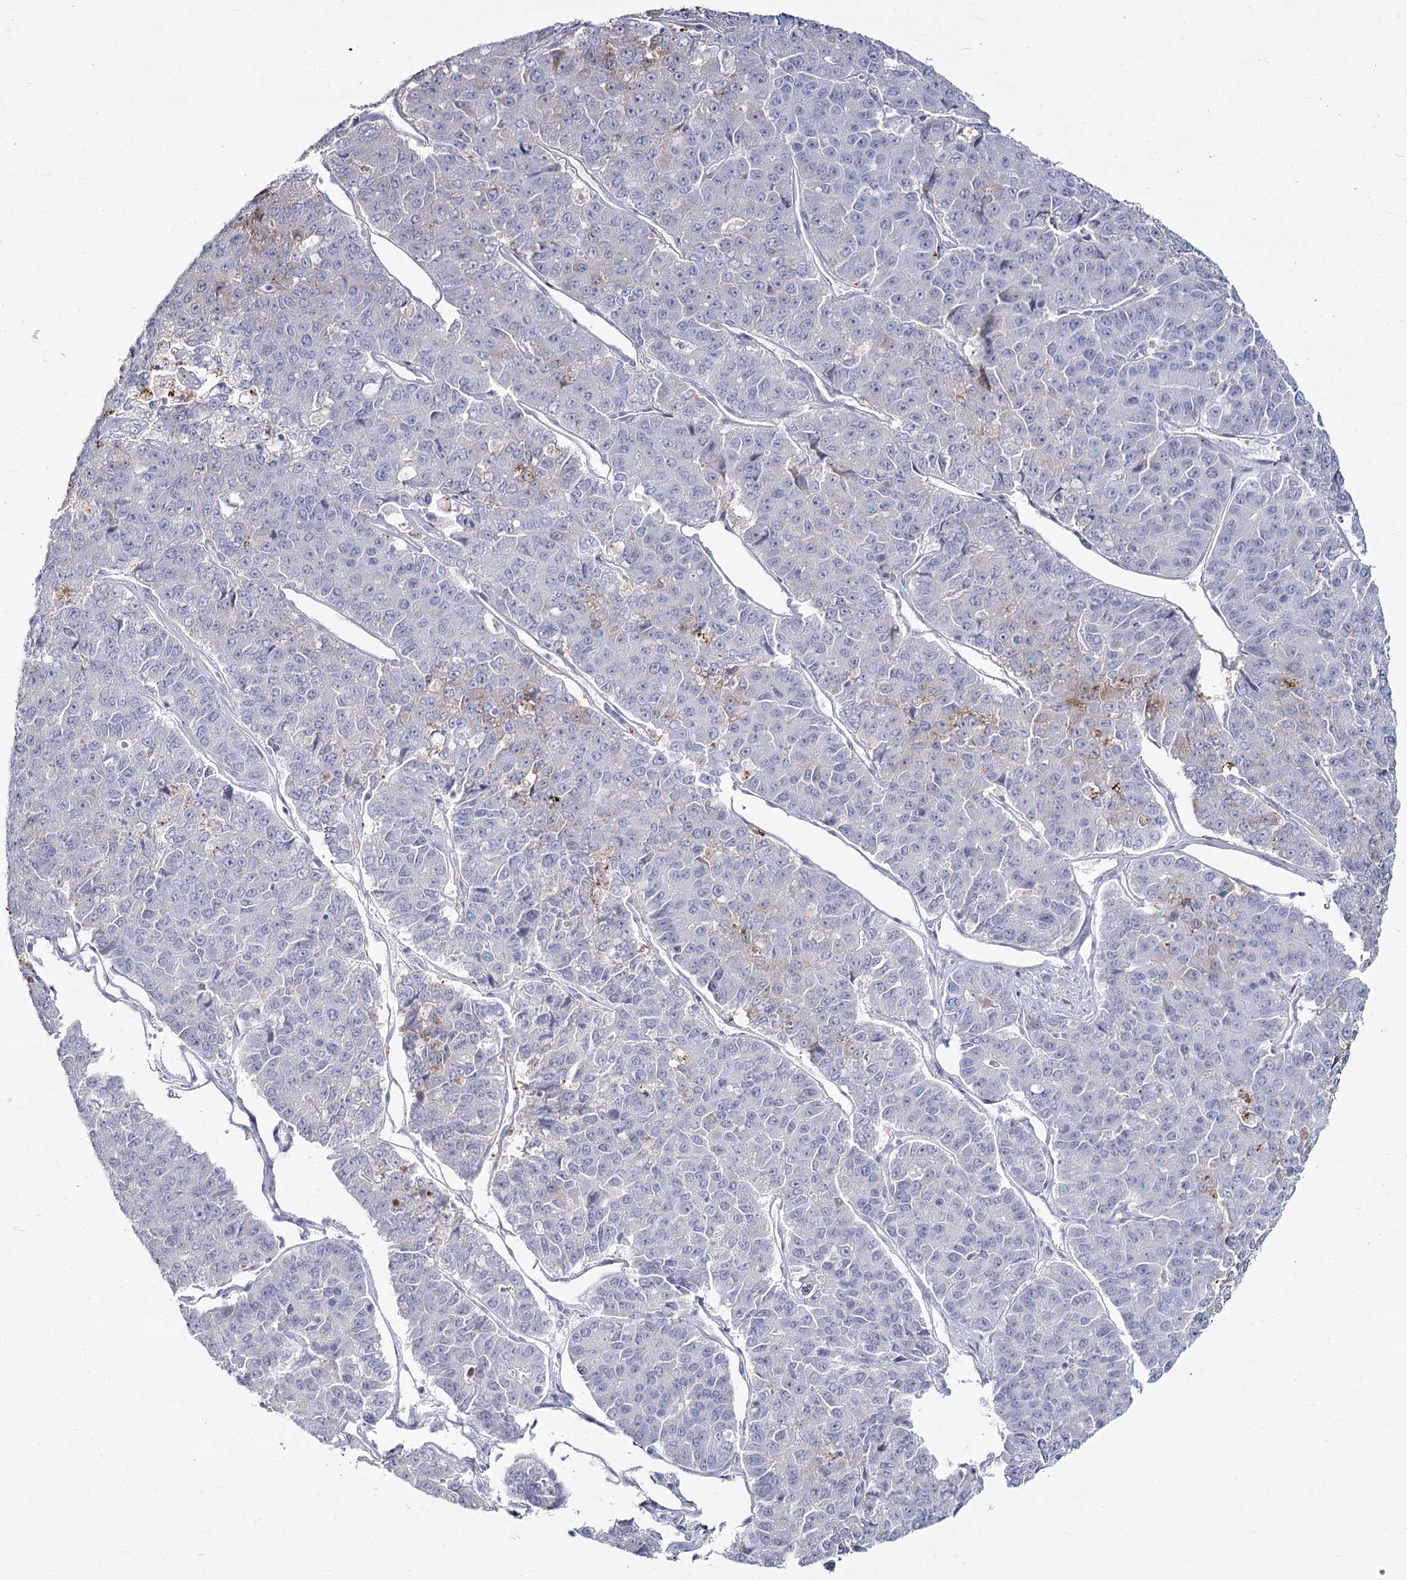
{"staining": {"intensity": "negative", "quantity": "none", "location": "none"}, "tissue": "pancreatic cancer", "cell_type": "Tumor cells", "image_type": "cancer", "snomed": [{"axis": "morphology", "description": "Adenocarcinoma, NOS"}, {"axis": "topography", "description": "Pancreas"}], "caption": "This micrograph is of pancreatic adenocarcinoma stained with immunohistochemistry to label a protein in brown with the nuclei are counter-stained blue. There is no positivity in tumor cells. (DAB (3,3'-diaminobenzidine) immunohistochemistry (IHC) with hematoxylin counter stain).", "gene": "SLC6A19", "patient": {"sex": "male", "age": 50}}